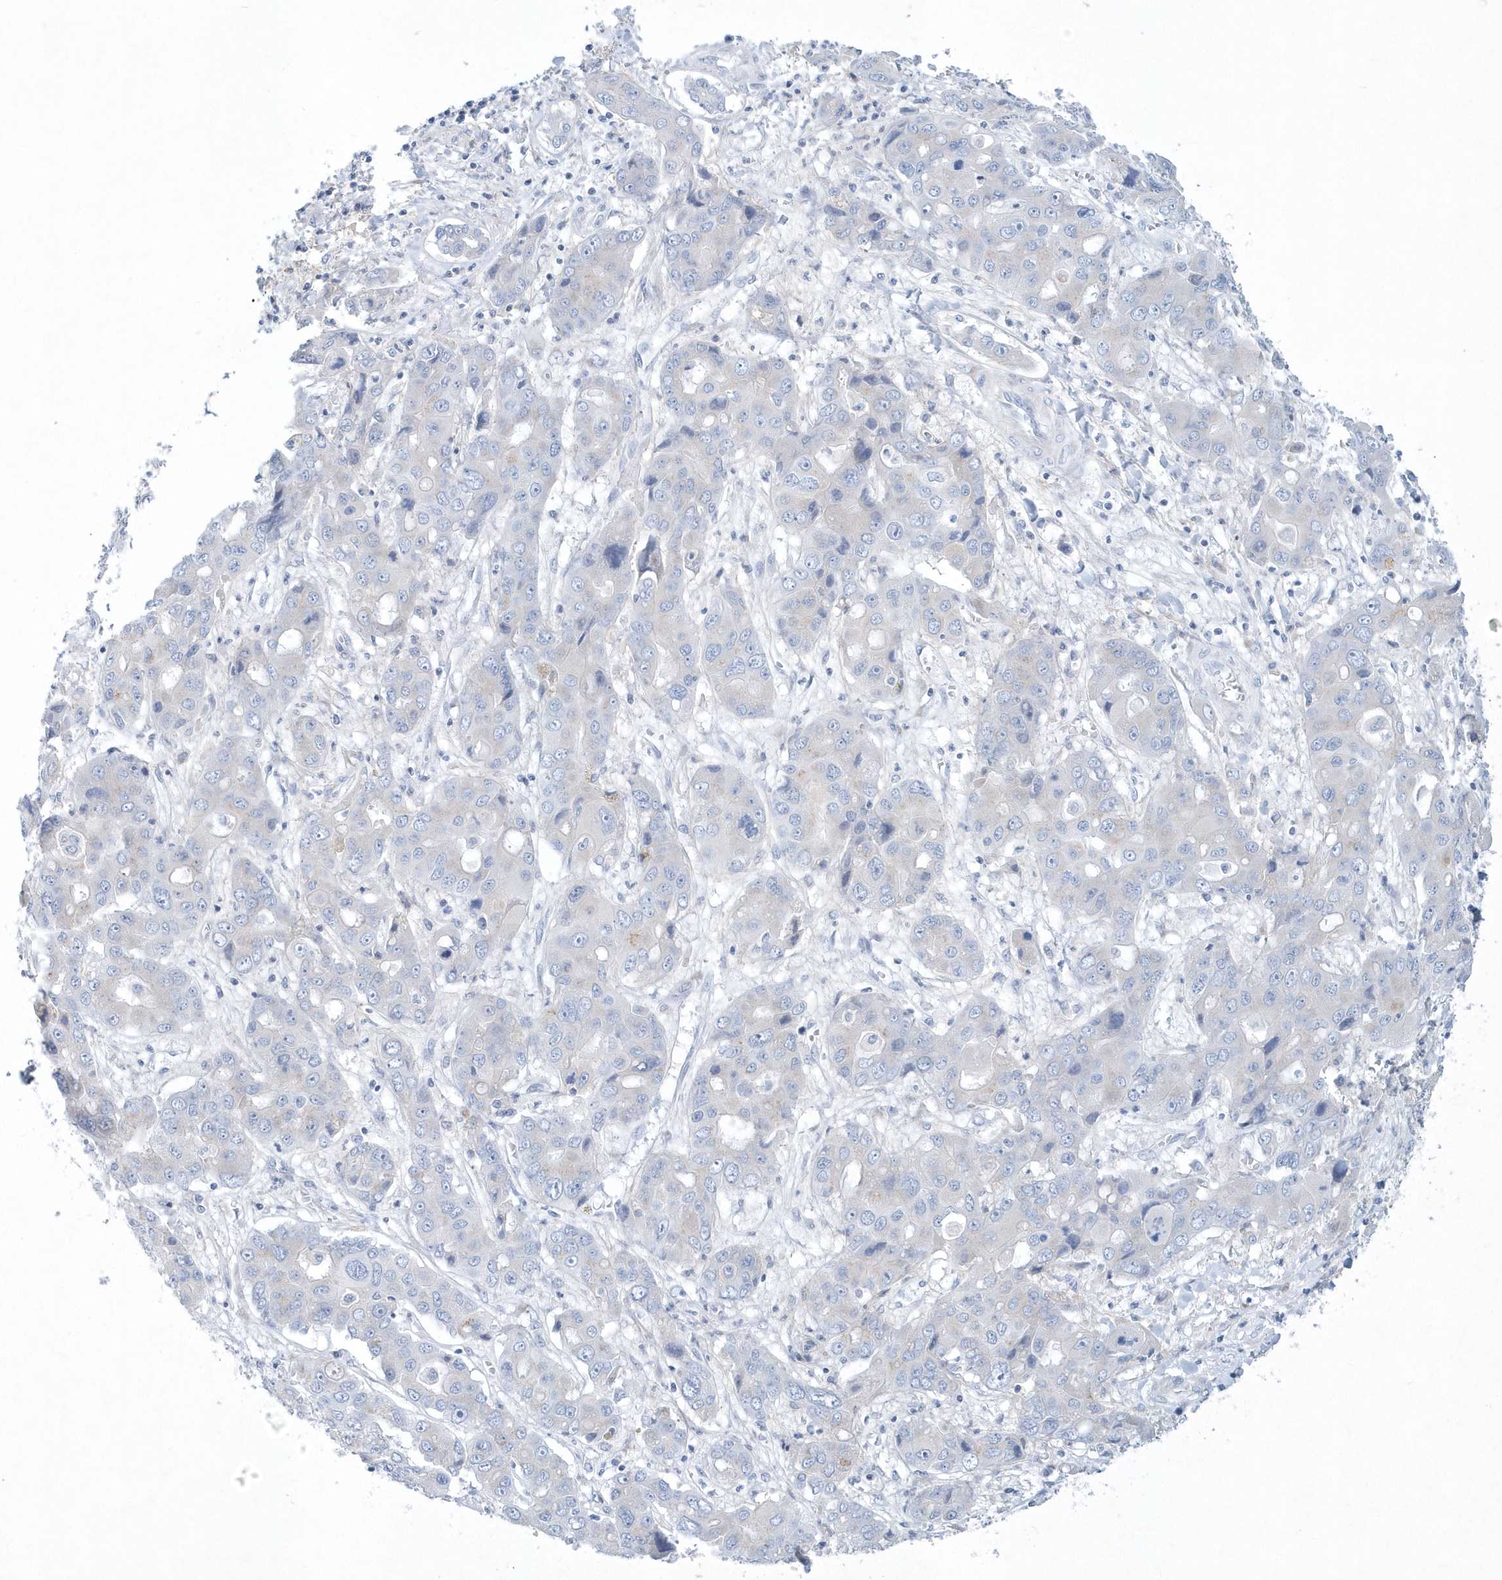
{"staining": {"intensity": "negative", "quantity": "none", "location": "none"}, "tissue": "liver cancer", "cell_type": "Tumor cells", "image_type": "cancer", "snomed": [{"axis": "morphology", "description": "Cholangiocarcinoma"}, {"axis": "topography", "description": "Liver"}], "caption": "Image shows no significant protein staining in tumor cells of liver cholangiocarcinoma.", "gene": "SPATA18", "patient": {"sex": "male", "age": 67}}